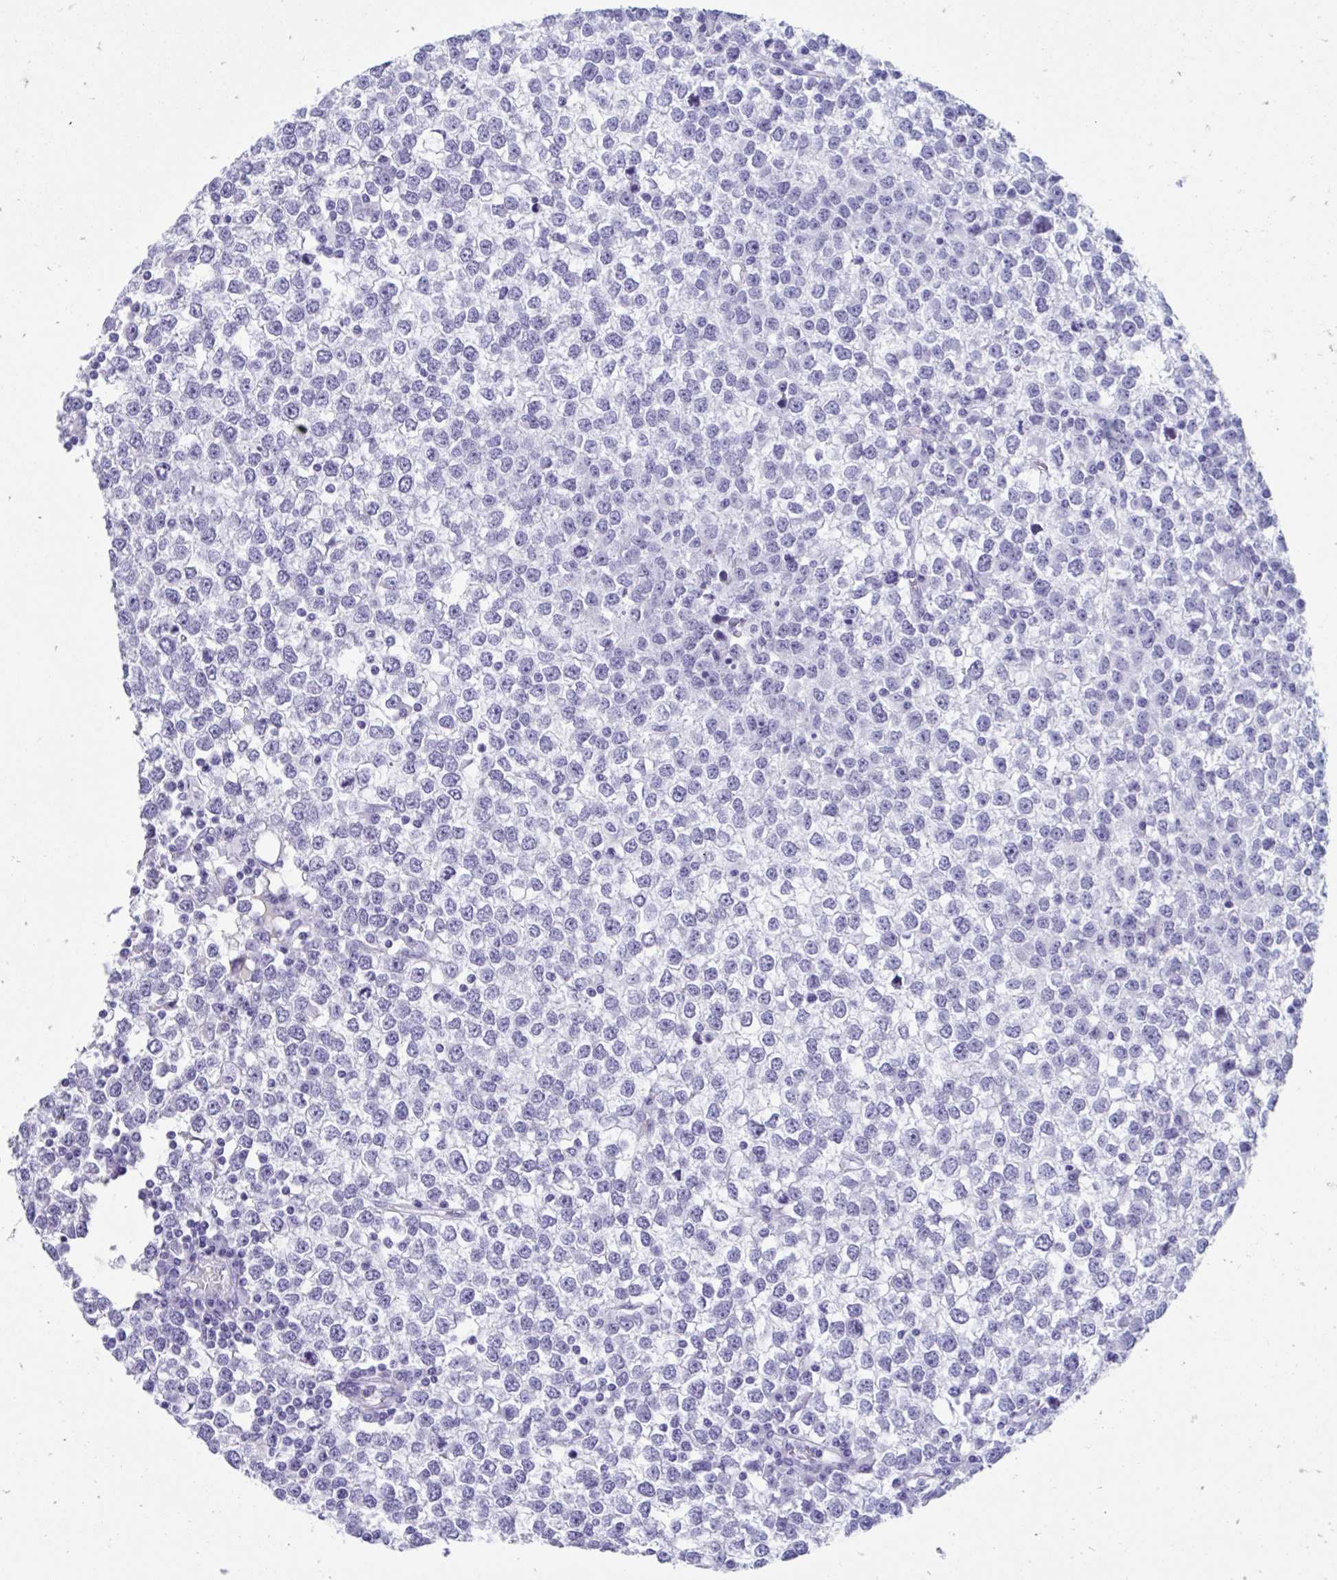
{"staining": {"intensity": "negative", "quantity": "none", "location": "none"}, "tissue": "testis cancer", "cell_type": "Tumor cells", "image_type": "cancer", "snomed": [{"axis": "morphology", "description": "Seminoma, NOS"}, {"axis": "topography", "description": "Testis"}], "caption": "An IHC histopathology image of seminoma (testis) is shown. There is no staining in tumor cells of seminoma (testis).", "gene": "TMEM35A", "patient": {"sex": "male", "age": 65}}